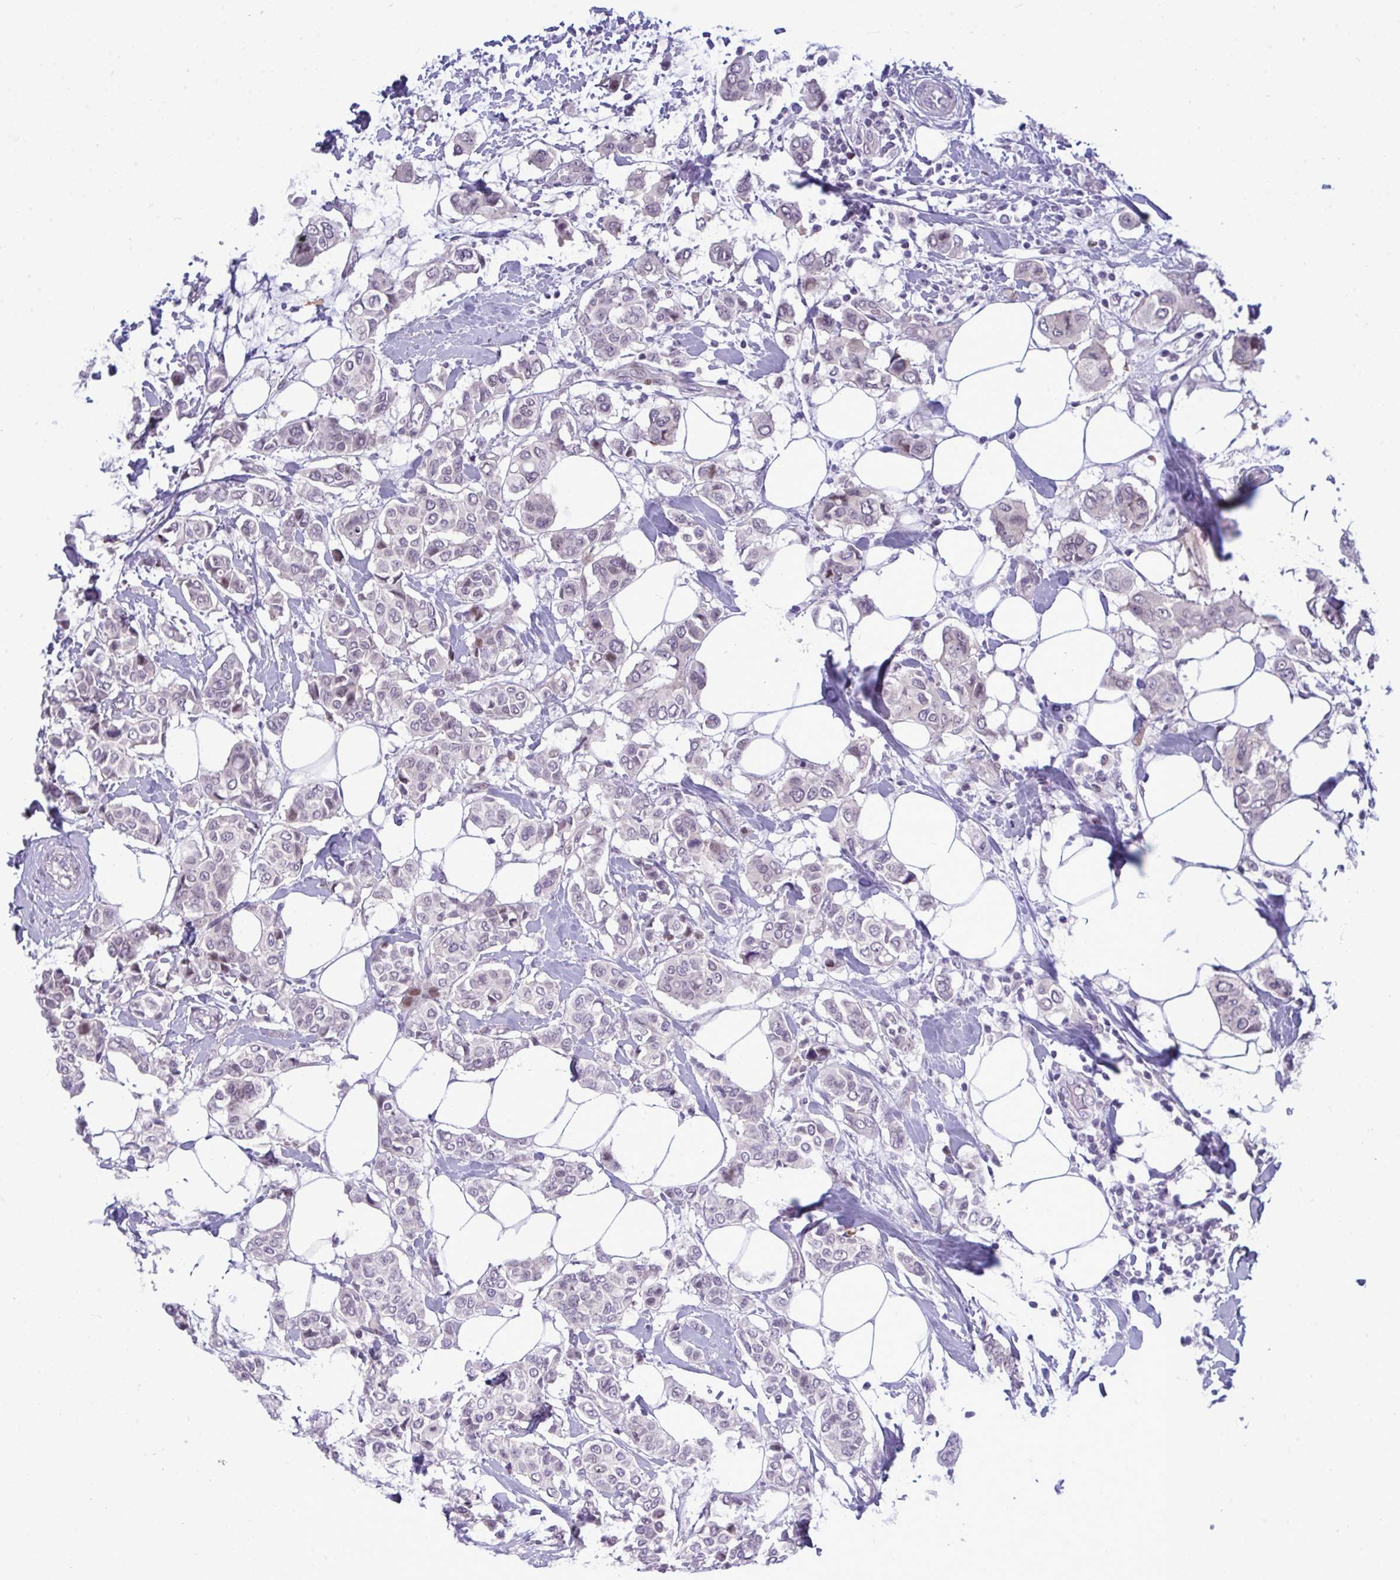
{"staining": {"intensity": "negative", "quantity": "none", "location": "none"}, "tissue": "breast cancer", "cell_type": "Tumor cells", "image_type": "cancer", "snomed": [{"axis": "morphology", "description": "Lobular carcinoma"}, {"axis": "topography", "description": "Breast"}], "caption": "DAB (3,3'-diaminobenzidine) immunohistochemical staining of human breast cancer (lobular carcinoma) exhibits no significant positivity in tumor cells.", "gene": "TAB1", "patient": {"sex": "female", "age": 51}}